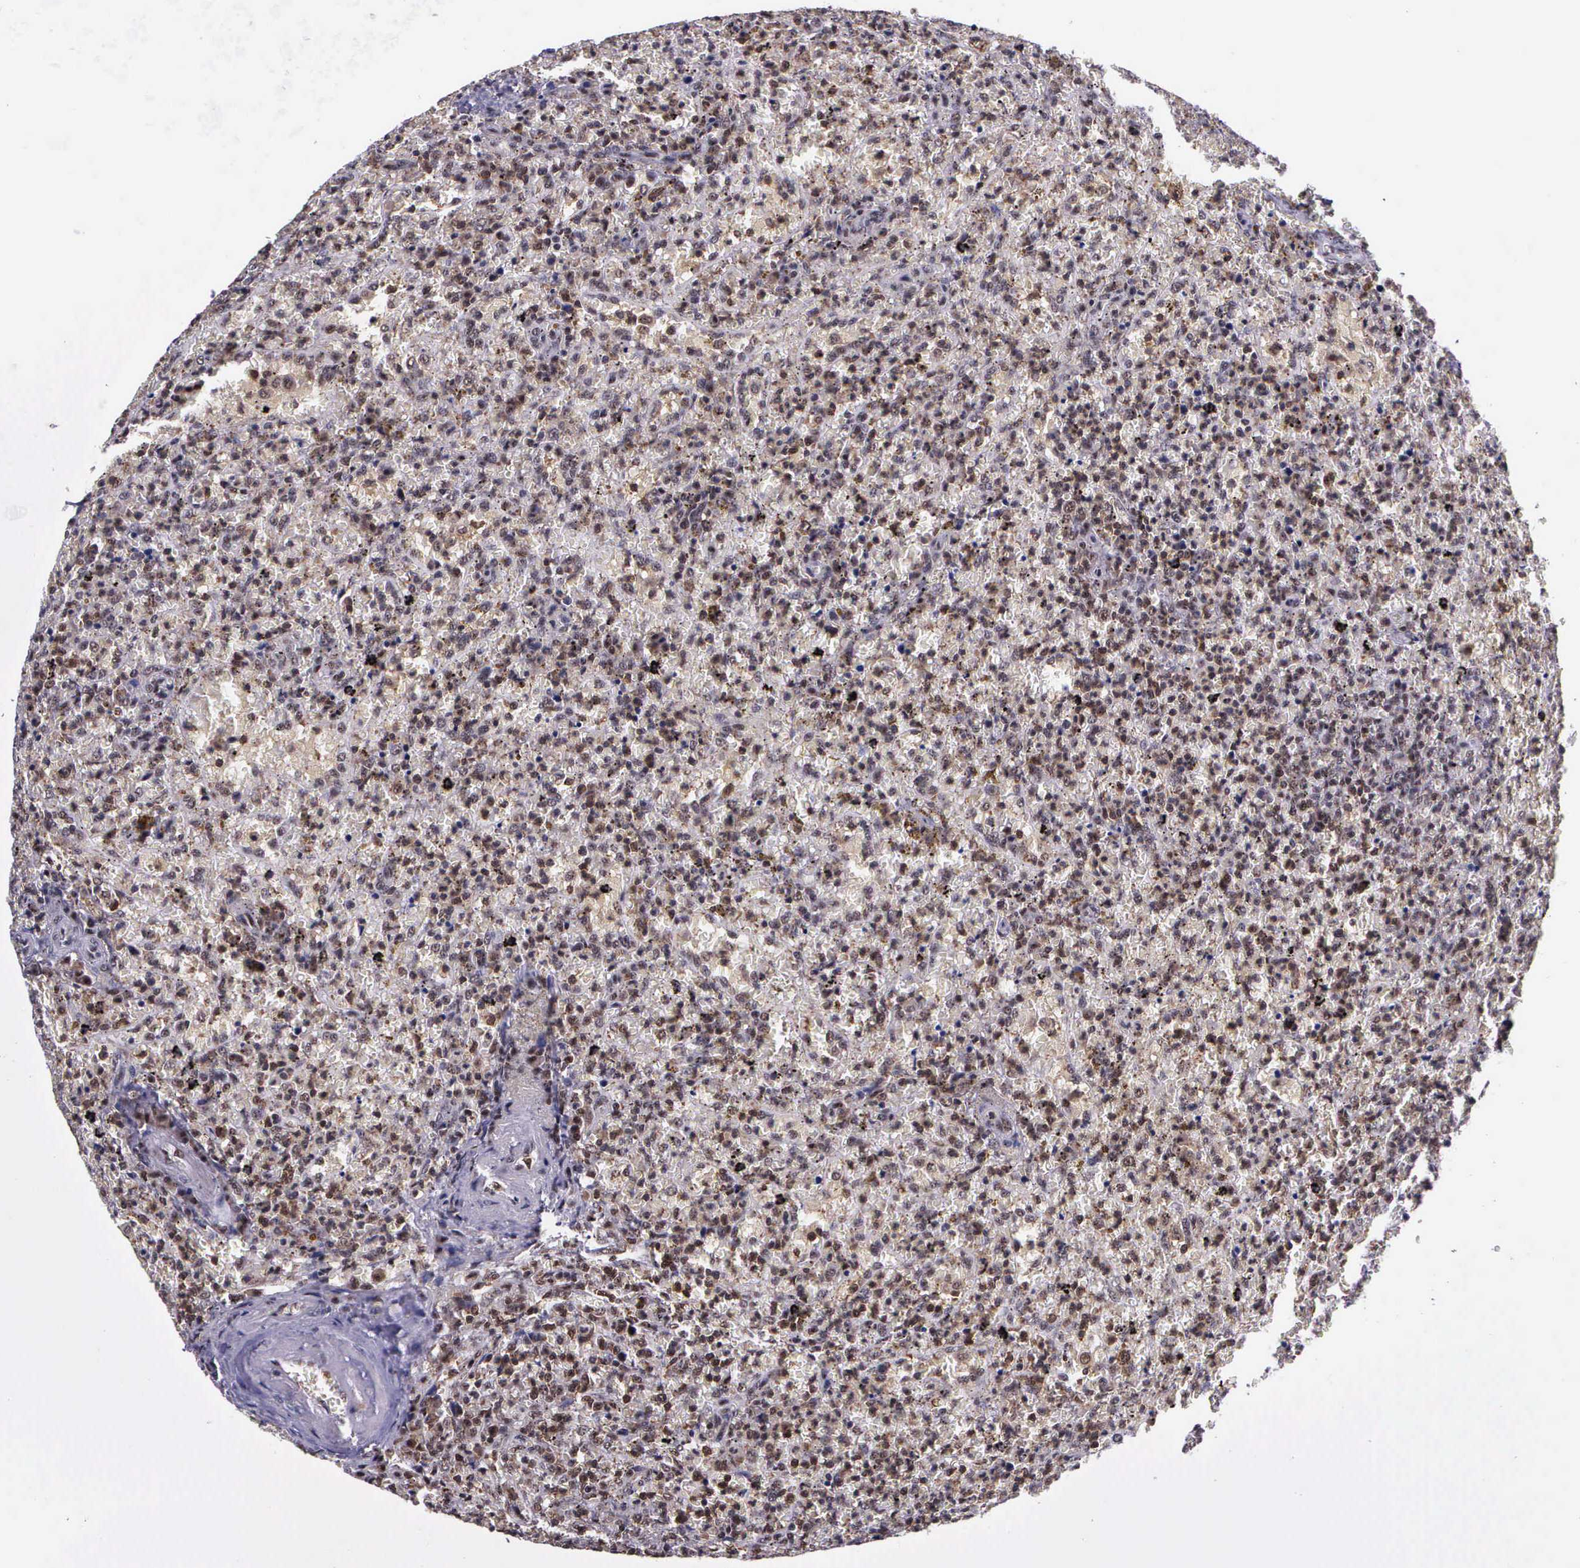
{"staining": {"intensity": "weak", "quantity": ">75%", "location": "nuclear"}, "tissue": "lymphoma", "cell_type": "Tumor cells", "image_type": "cancer", "snomed": [{"axis": "morphology", "description": "Malignant lymphoma, non-Hodgkin's type, High grade"}, {"axis": "topography", "description": "Spleen"}, {"axis": "topography", "description": "Lymph node"}], "caption": "Immunohistochemistry (DAB (3,3'-diaminobenzidine)) staining of human malignant lymphoma, non-Hodgkin's type (high-grade) demonstrates weak nuclear protein positivity in approximately >75% of tumor cells. The protein is stained brown, and the nuclei are stained in blue (DAB IHC with brightfield microscopy, high magnification).", "gene": "FAM47A", "patient": {"sex": "female", "age": 70}}